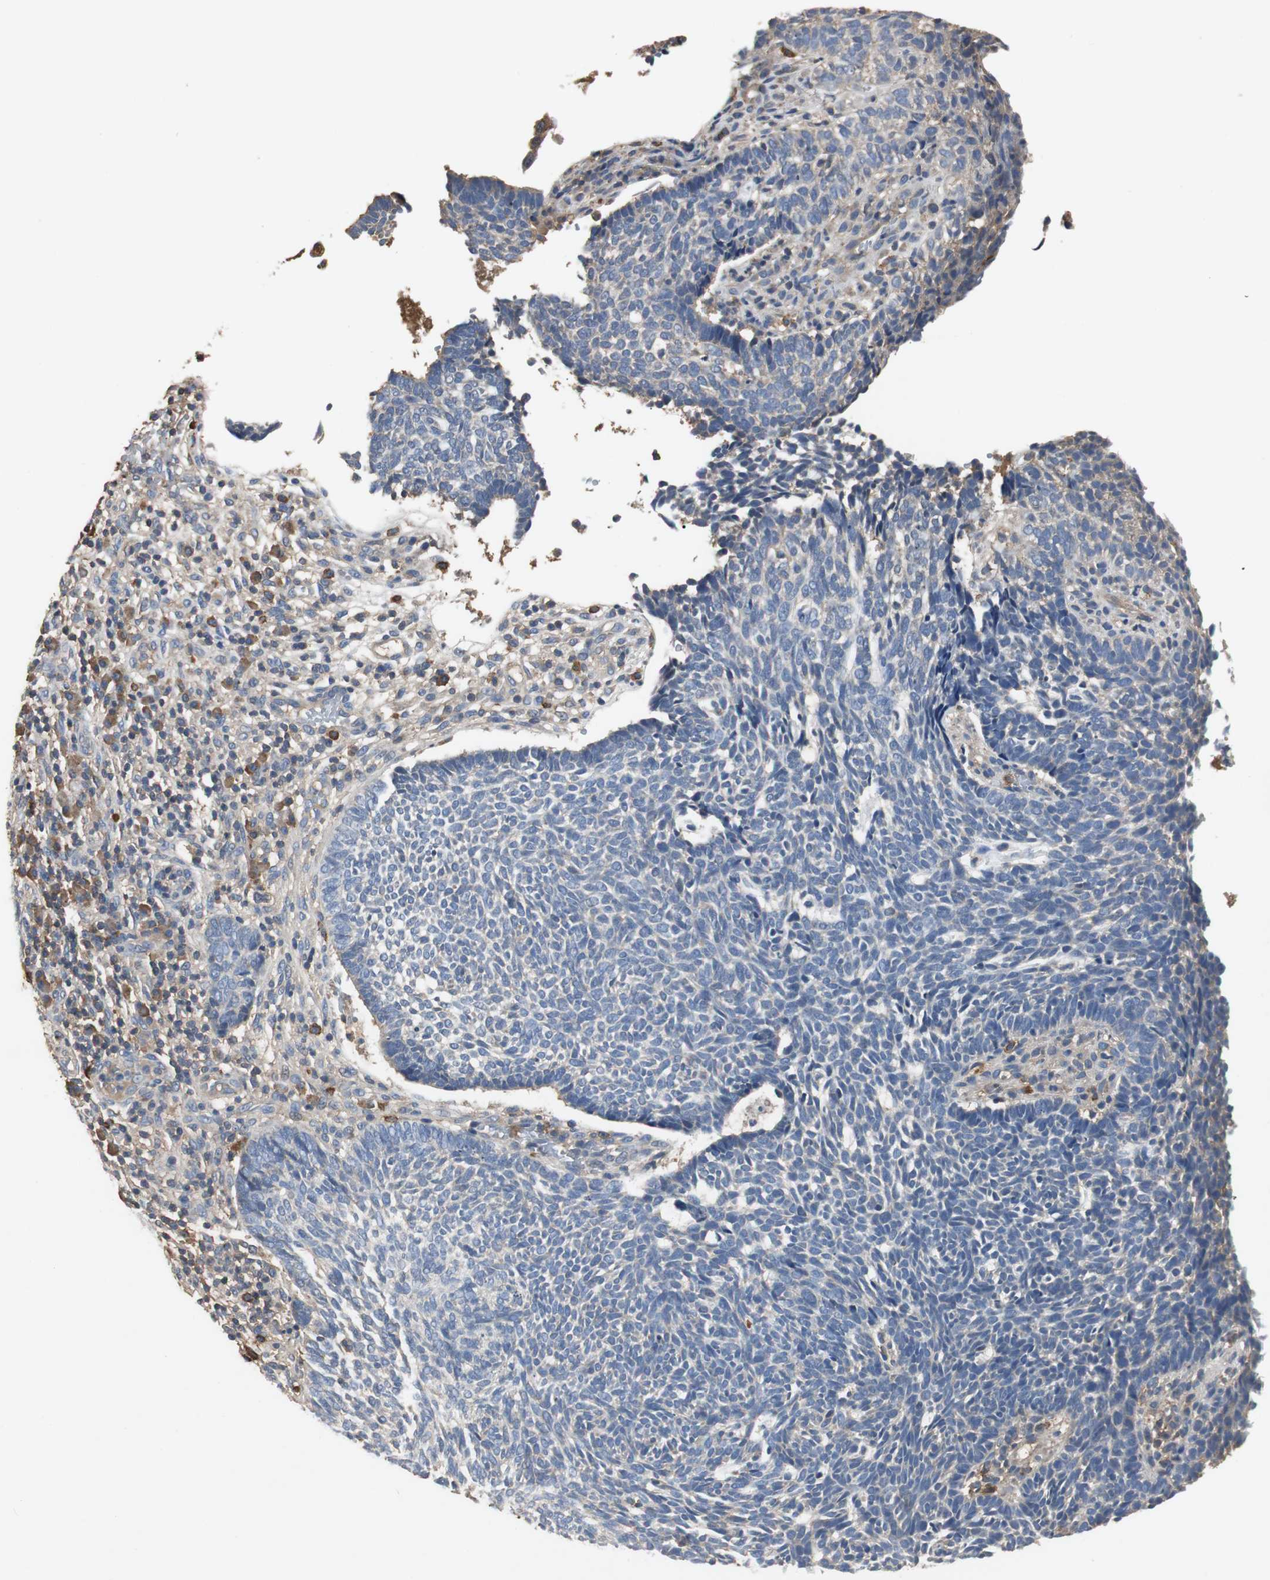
{"staining": {"intensity": "negative", "quantity": "none", "location": "none"}, "tissue": "skin cancer", "cell_type": "Tumor cells", "image_type": "cancer", "snomed": [{"axis": "morphology", "description": "Normal tissue, NOS"}, {"axis": "morphology", "description": "Basal cell carcinoma"}, {"axis": "topography", "description": "Skin"}], "caption": "Immunohistochemical staining of basal cell carcinoma (skin) demonstrates no significant positivity in tumor cells. The staining was performed using DAB (3,3'-diaminobenzidine) to visualize the protein expression in brown, while the nuclei were stained in blue with hematoxylin (Magnification: 20x).", "gene": "TNFRSF14", "patient": {"sex": "male", "age": 87}}